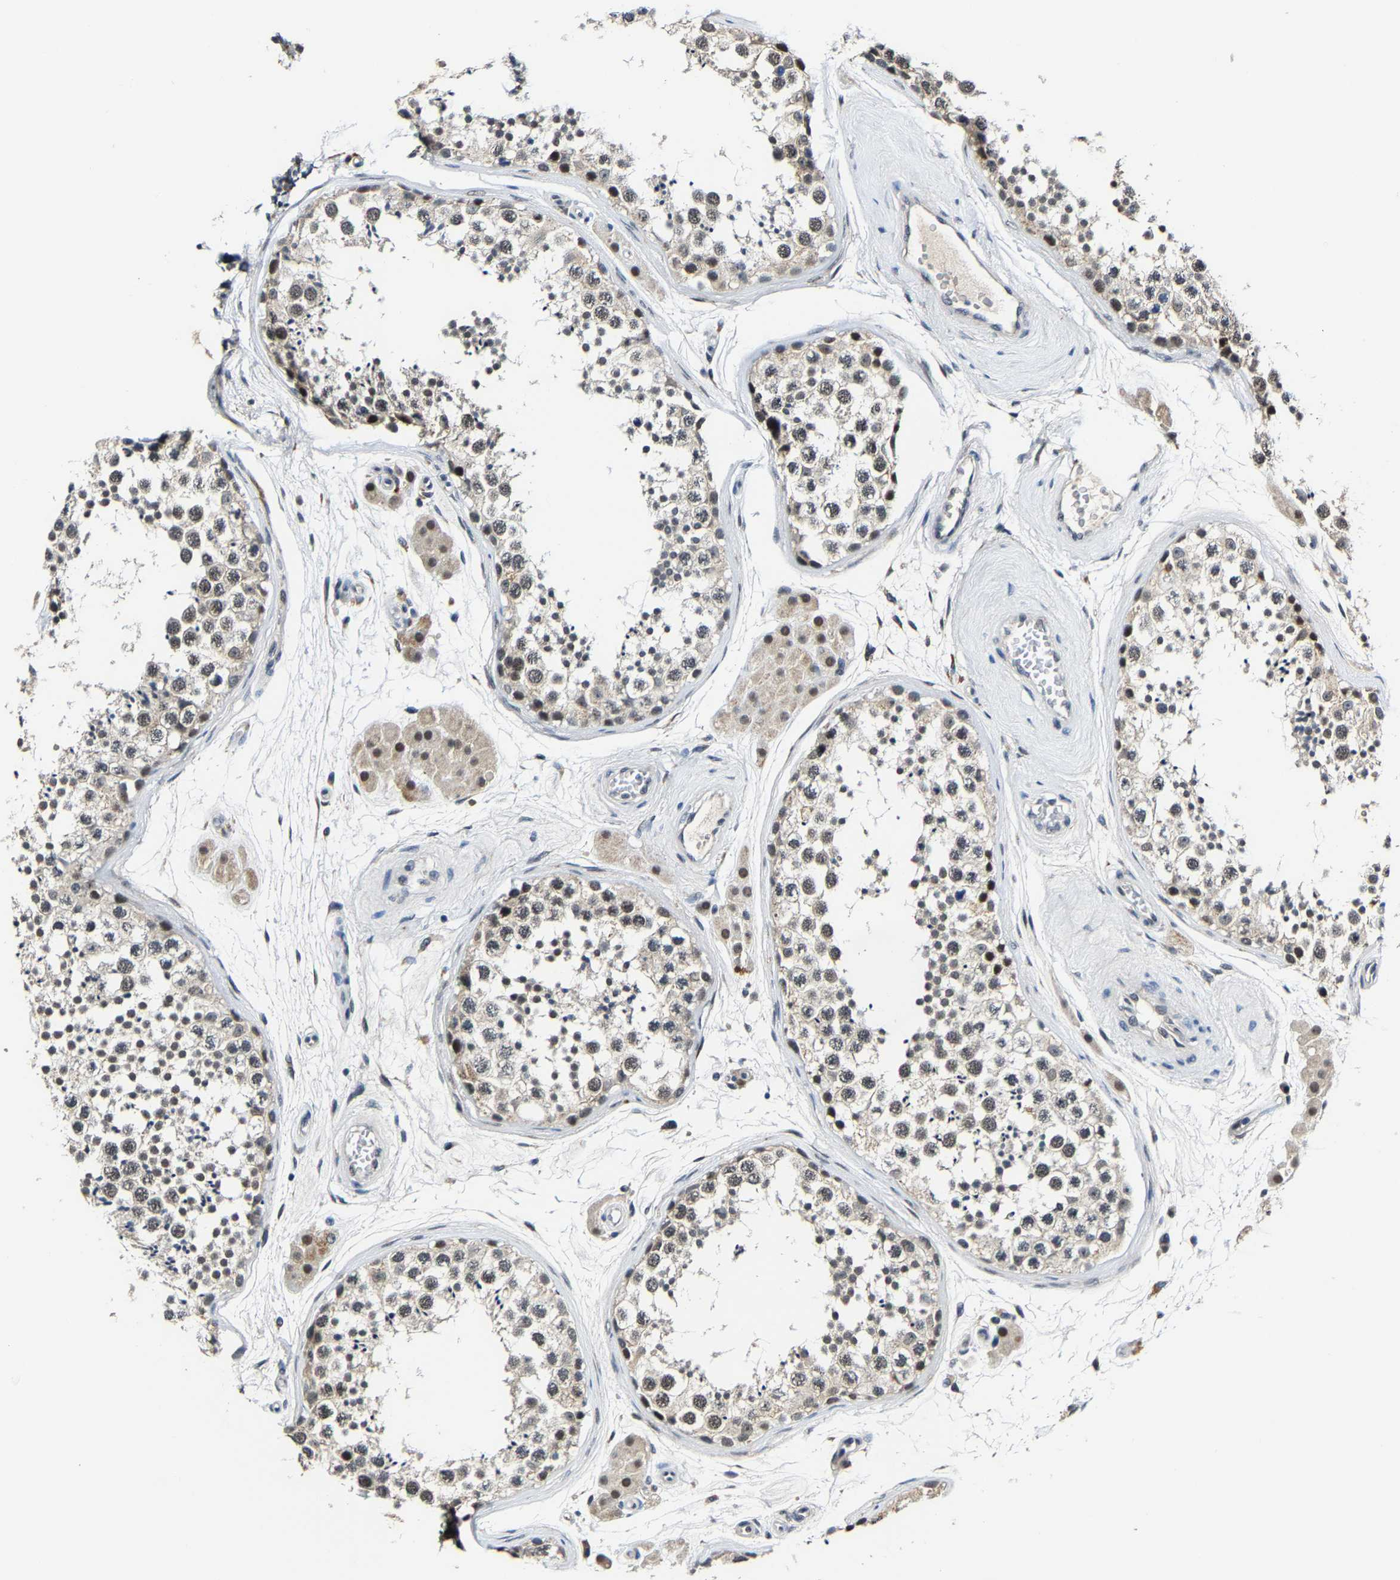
{"staining": {"intensity": "weak", "quantity": "25%-75%", "location": "nuclear"}, "tissue": "testis", "cell_type": "Cells in seminiferous ducts", "image_type": "normal", "snomed": [{"axis": "morphology", "description": "Normal tissue, NOS"}, {"axis": "topography", "description": "Testis"}], "caption": "Weak nuclear protein expression is appreciated in about 25%-75% of cells in seminiferous ducts in testis. Ihc stains the protein of interest in brown and the nuclei are stained blue.", "gene": "METTL1", "patient": {"sex": "male", "age": 56}}